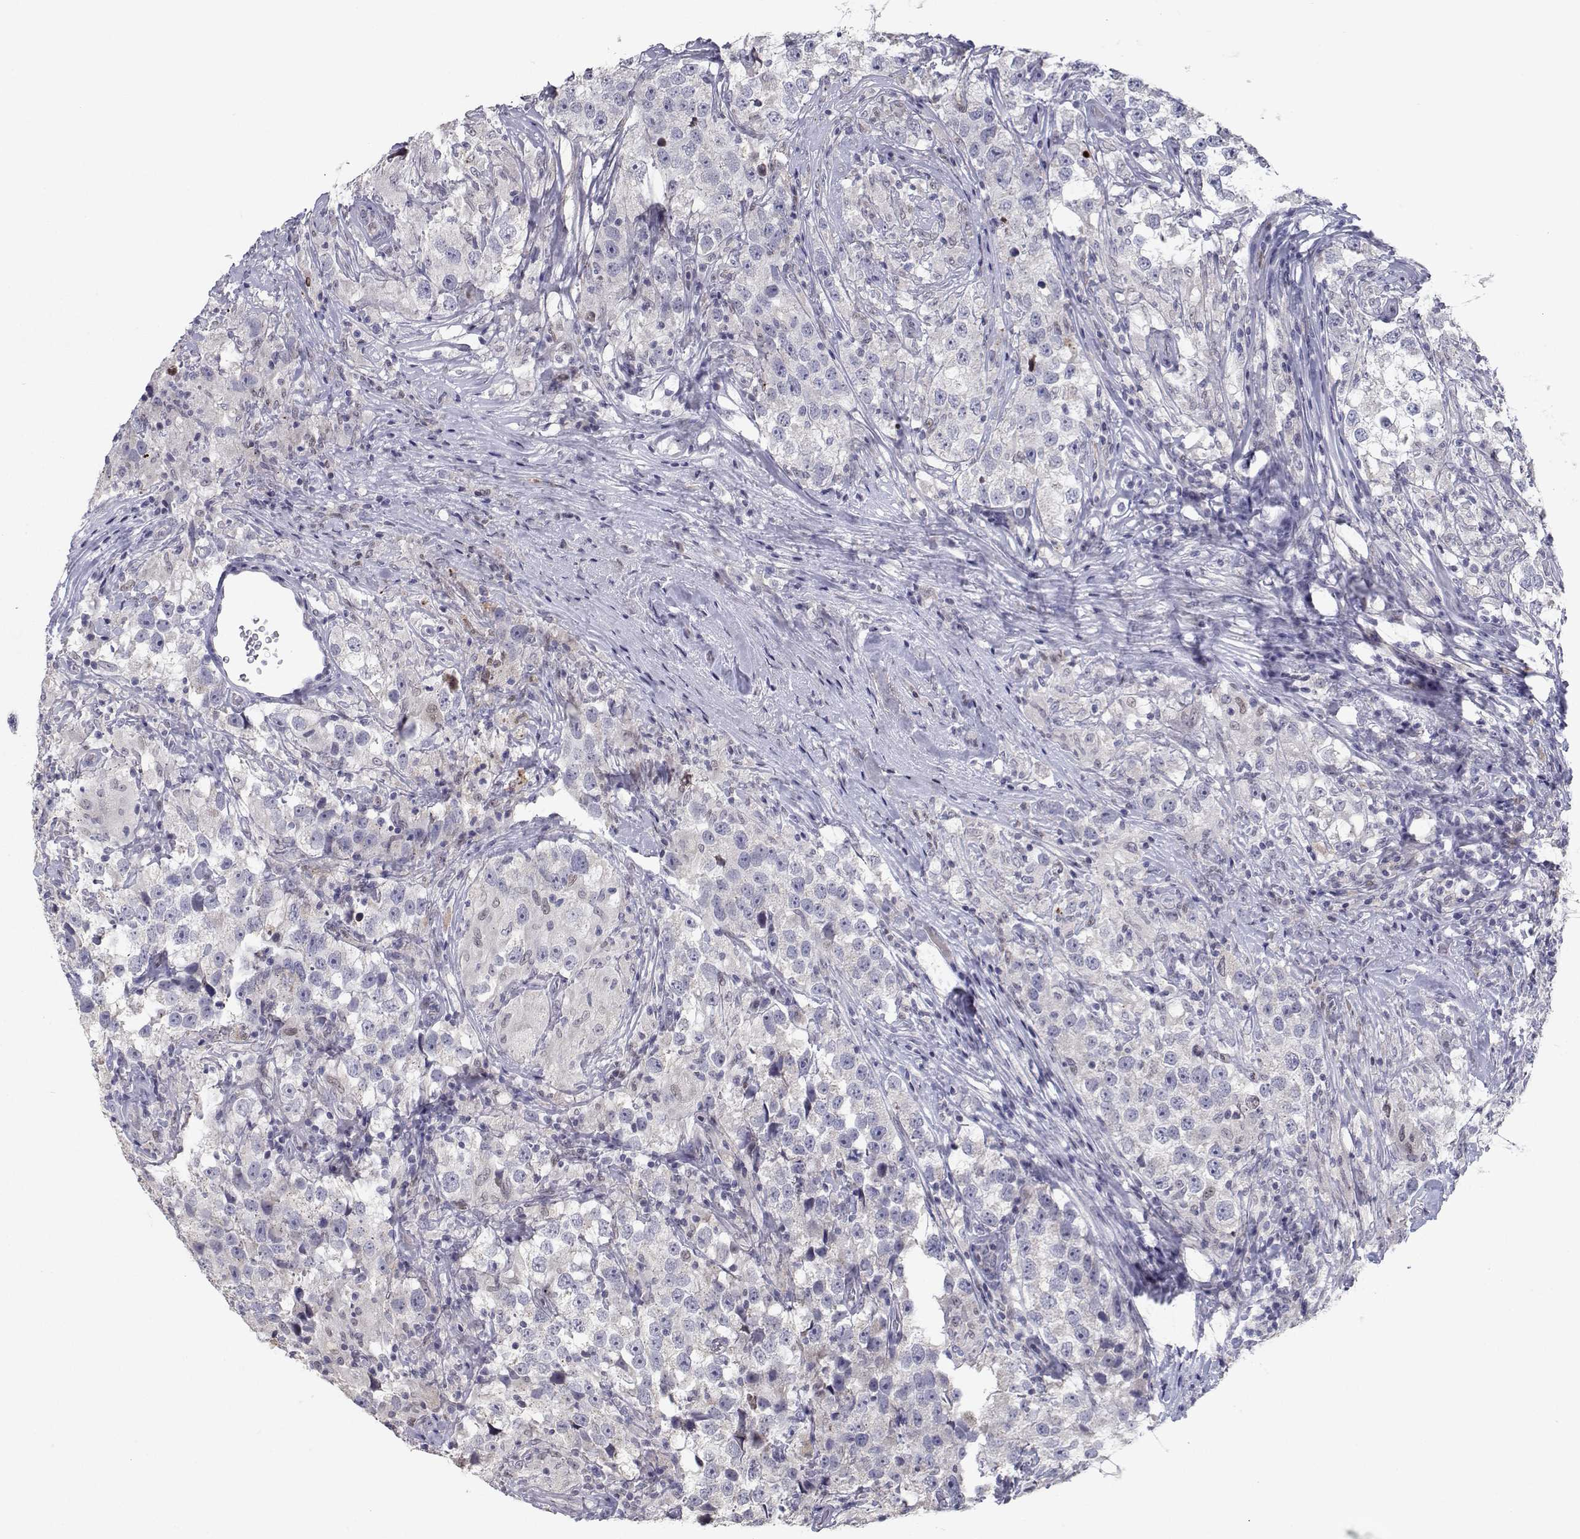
{"staining": {"intensity": "negative", "quantity": "none", "location": "none"}, "tissue": "testis cancer", "cell_type": "Tumor cells", "image_type": "cancer", "snomed": [{"axis": "morphology", "description": "Seminoma, NOS"}, {"axis": "topography", "description": "Testis"}], "caption": "This is a photomicrograph of immunohistochemistry staining of testis cancer (seminoma), which shows no positivity in tumor cells. Brightfield microscopy of immunohistochemistry (IHC) stained with DAB (brown) and hematoxylin (blue), captured at high magnification.", "gene": "RBPJL", "patient": {"sex": "male", "age": 46}}